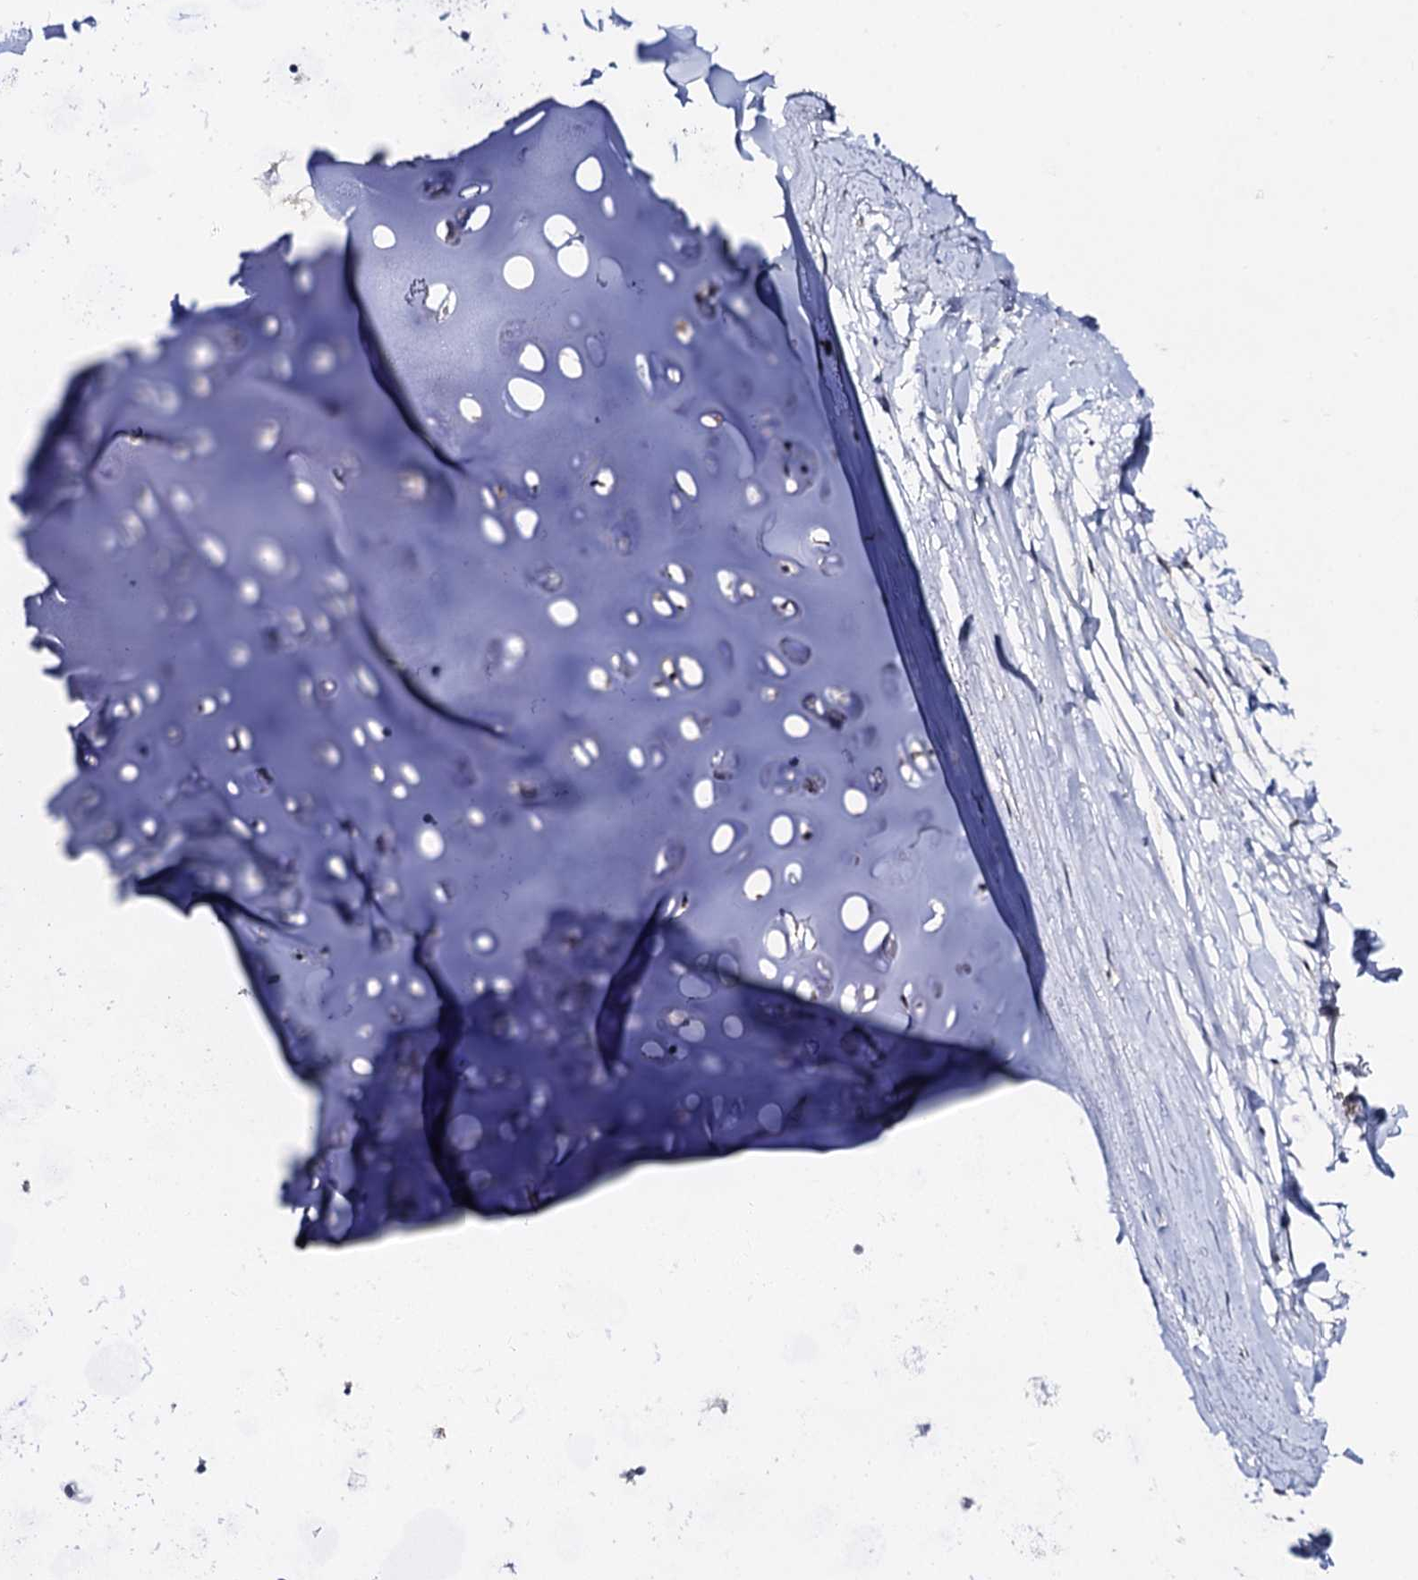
{"staining": {"intensity": "negative", "quantity": "none", "location": "none"}, "tissue": "adipose tissue", "cell_type": "Adipocytes", "image_type": "normal", "snomed": [{"axis": "morphology", "description": "Normal tissue, NOS"}, {"axis": "topography", "description": "Lymph node"}, {"axis": "topography", "description": "Bronchus"}], "caption": "Adipocytes are negative for protein expression in unremarkable human adipose tissue. Brightfield microscopy of IHC stained with DAB (brown) and hematoxylin (blue), captured at high magnification.", "gene": "CAPRIN2", "patient": {"sex": "male", "age": 63}}